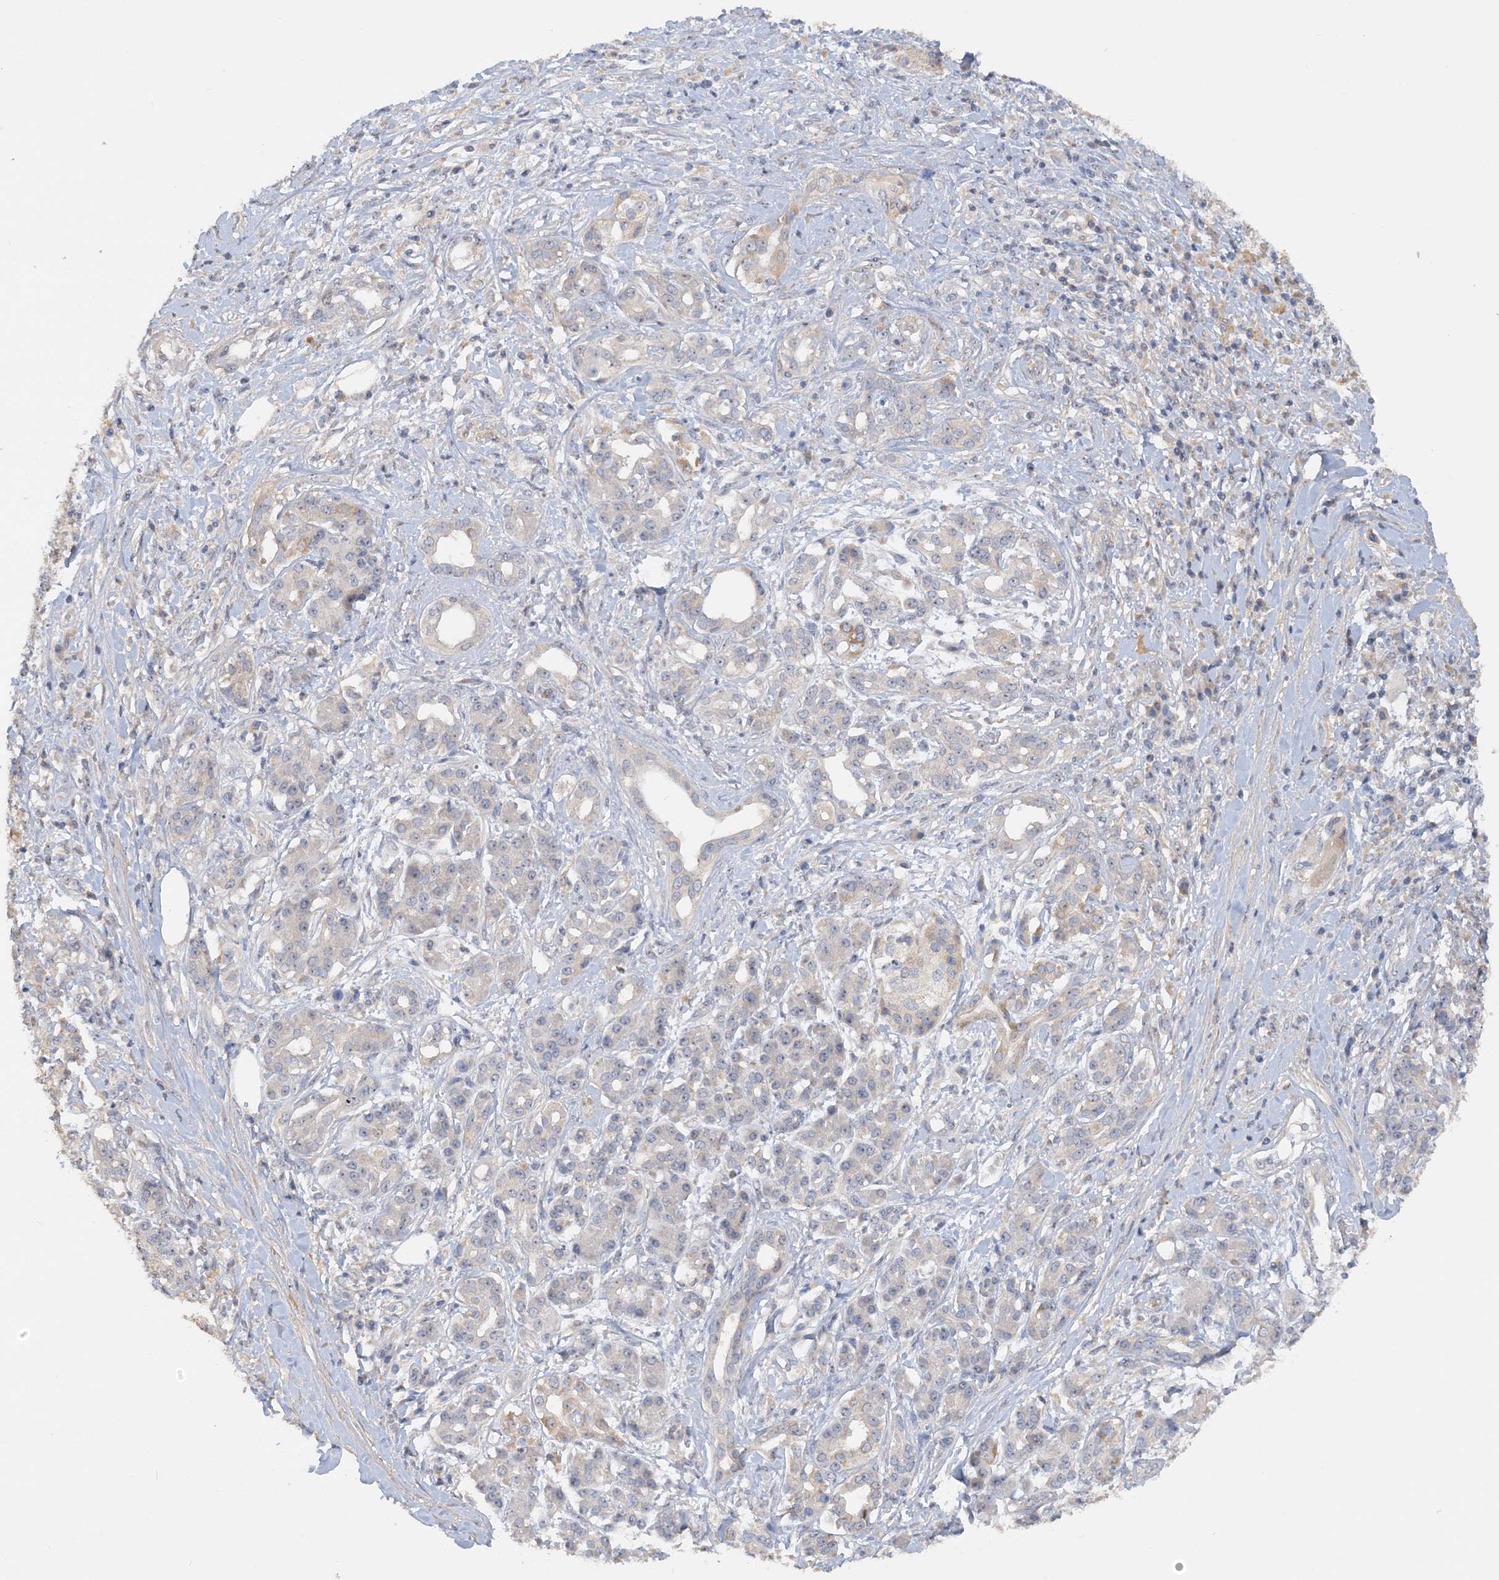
{"staining": {"intensity": "weak", "quantity": "<25%", "location": "cytoplasmic/membranous"}, "tissue": "pancreatic cancer", "cell_type": "Tumor cells", "image_type": "cancer", "snomed": [{"axis": "morphology", "description": "Adenocarcinoma, NOS"}, {"axis": "topography", "description": "Pancreas"}], "caption": "Tumor cells are negative for brown protein staining in pancreatic cancer (adenocarcinoma). The staining was performed using DAB (3,3'-diaminobenzidine) to visualize the protein expression in brown, while the nuclei were stained in blue with hematoxylin (Magnification: 20x).", "gene": "GRINA", "patient": {"sex": "female", "age": 56}}